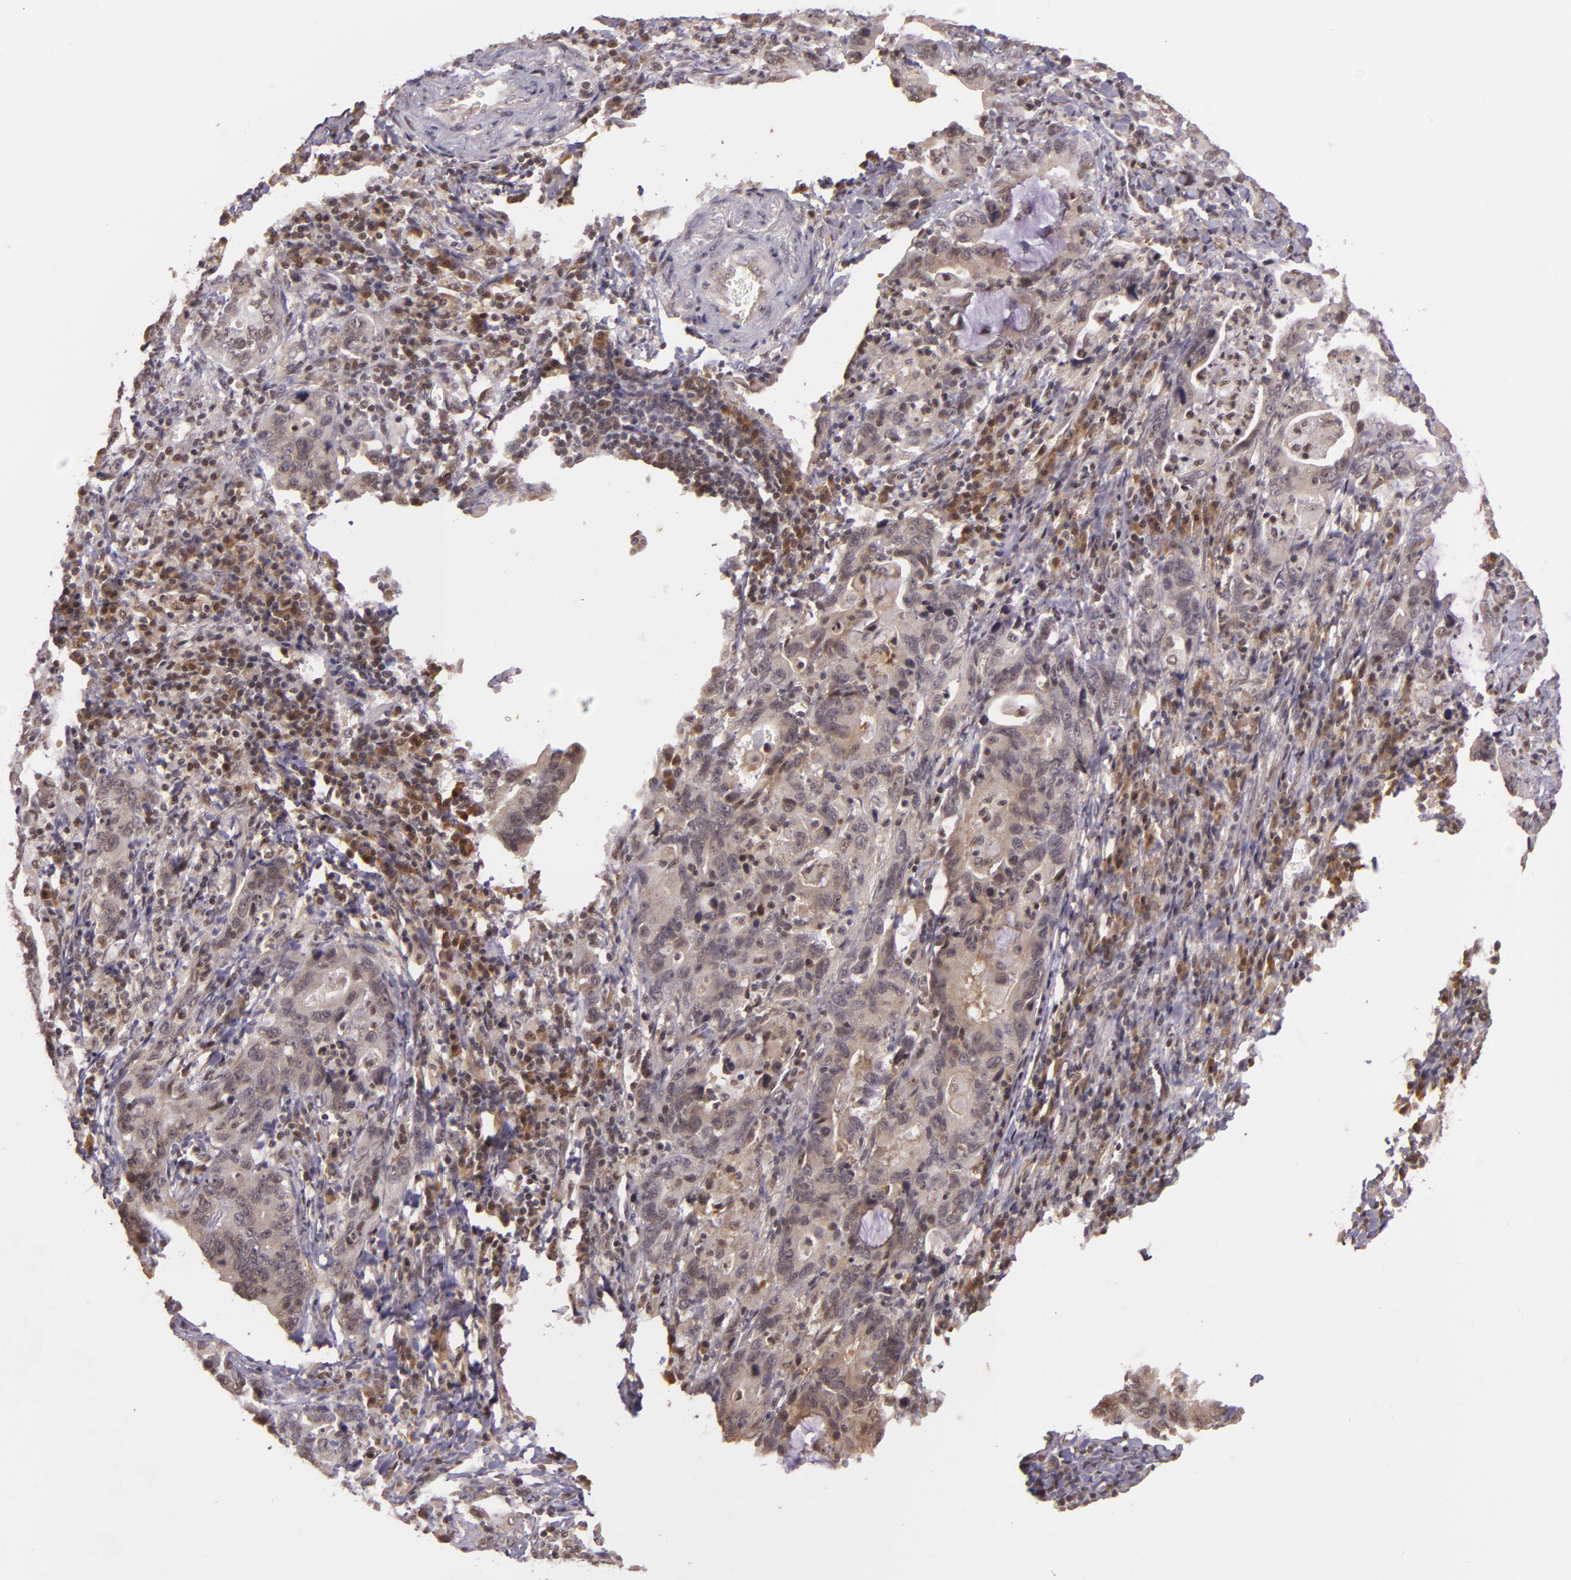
{"staining": {"intensity": "weak", "quantity": ">75%", "location": "cytoplasmic/membranous"}, "tissue": "stomach cancer", "cell_type": "Tumor cells", "image_type": "cancer", "snomed": [{"axis": "morphology", "description": "Adenocarcinoma, NOS"}, {"axis": "topography", "description": "Stomach, upper"}], "caption": "Immunohistochemistry (IHC) histopathology image of neoplastic tissue: stomach cancer (adenocarcinoma) stained using immunohistochemistry shows low levels of weak protein expression localized specifically in the cytoplasmic/membranous of tumor cells, appearing as a cytoplasmic/membranous brown color.", "gene": "TXNRD2", "patient": {"sex": "male", "age": 63}}